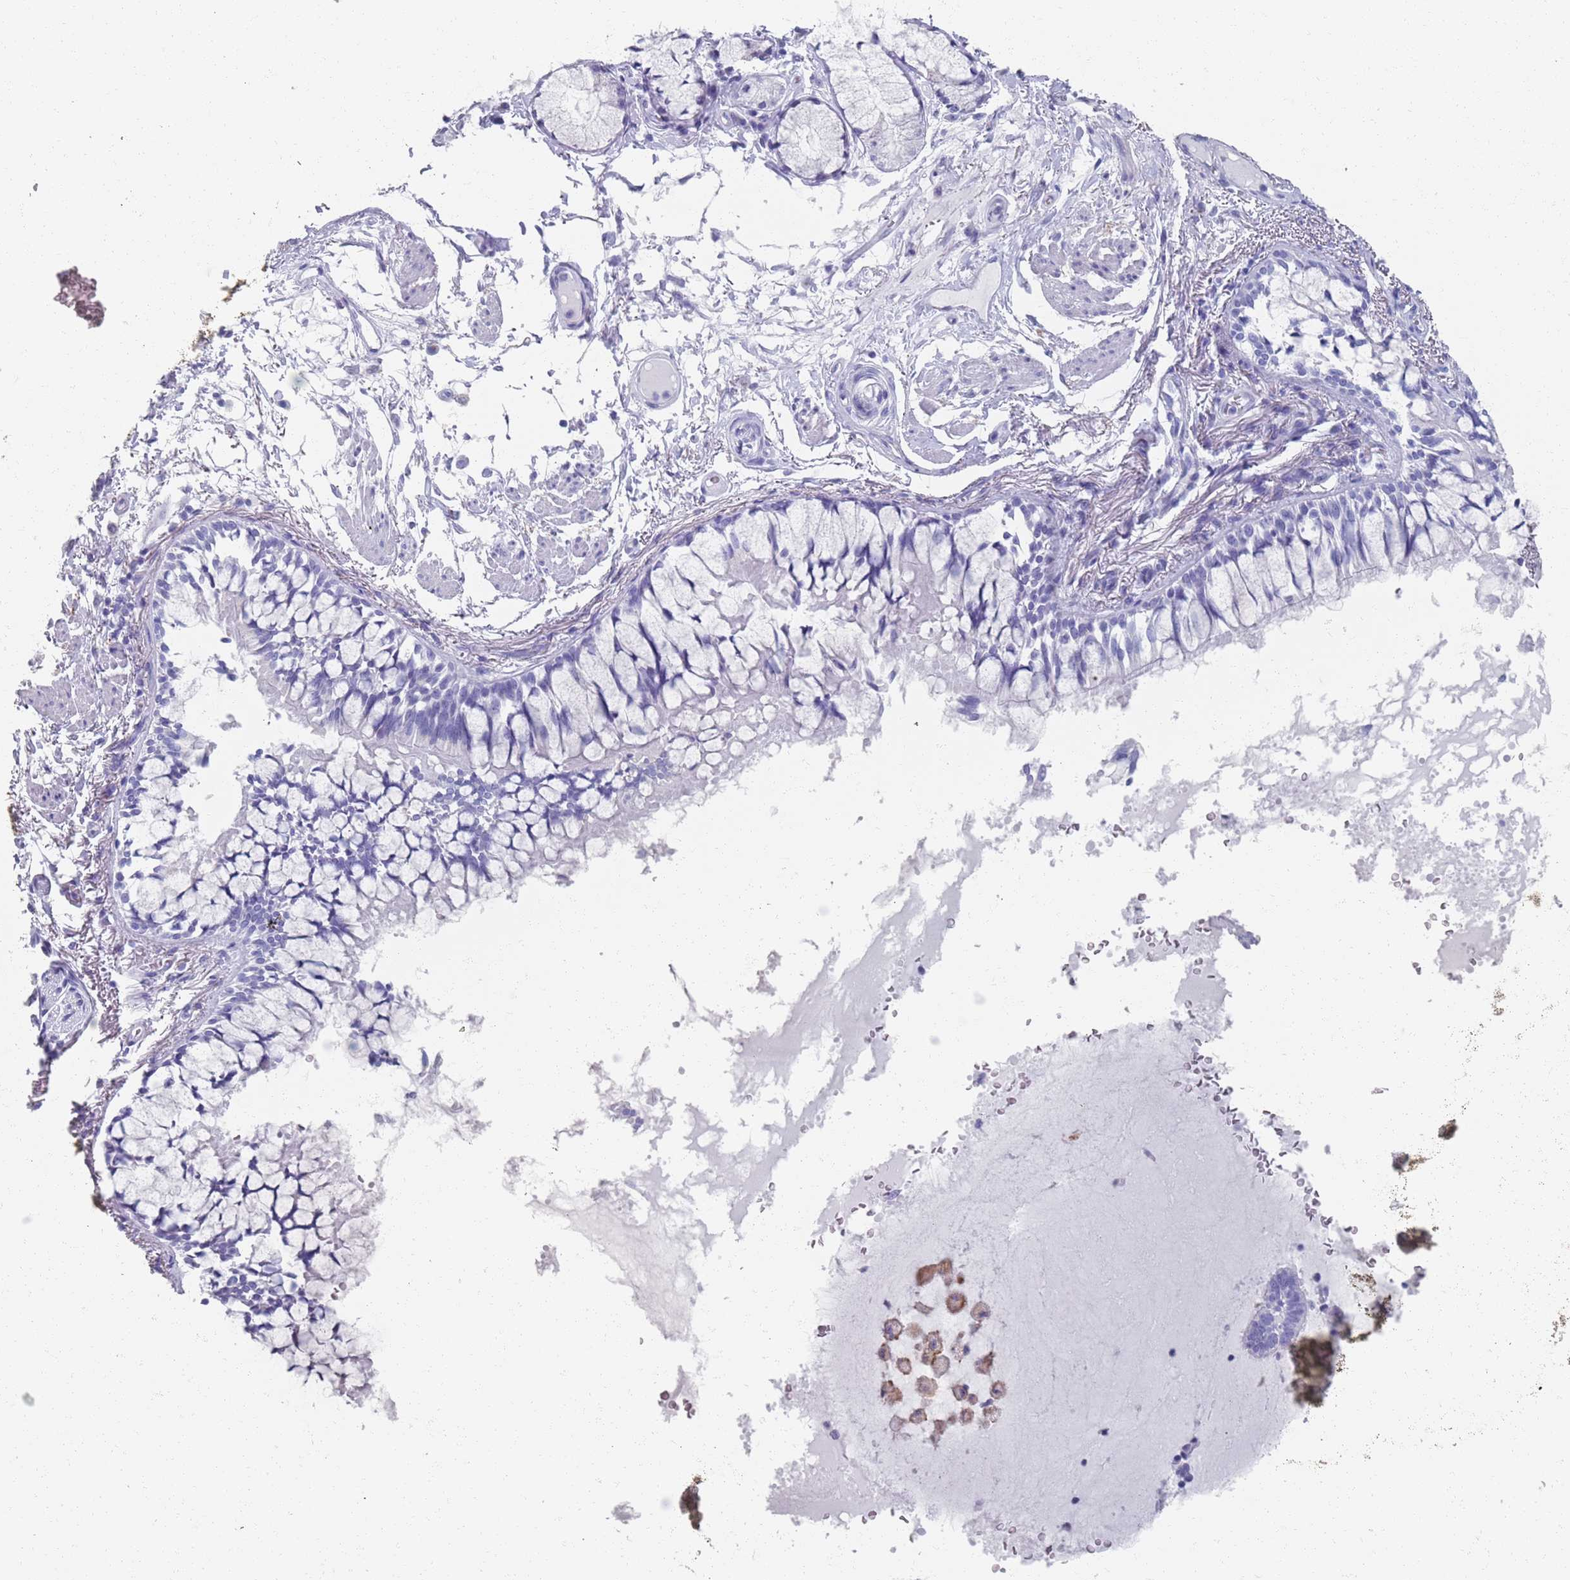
{"staining": {"intensity": "negative", "quantity": "none", "location": "none"}, "tissue": "bronchus", "cell_type": "Respiratory epithelial cells", "image_type": "normal", "snomed": [{"axis": "morphology", "description": "Normal tissue, NOS"}, {"axis": "topography", "description": "Bronchus"}], "caption": "The IHC micrograph has no significant expression in respiratory epithelial cells of bronchus.", "gene": "PLOD1", "patient": {"sex": "male", "age": 70}}